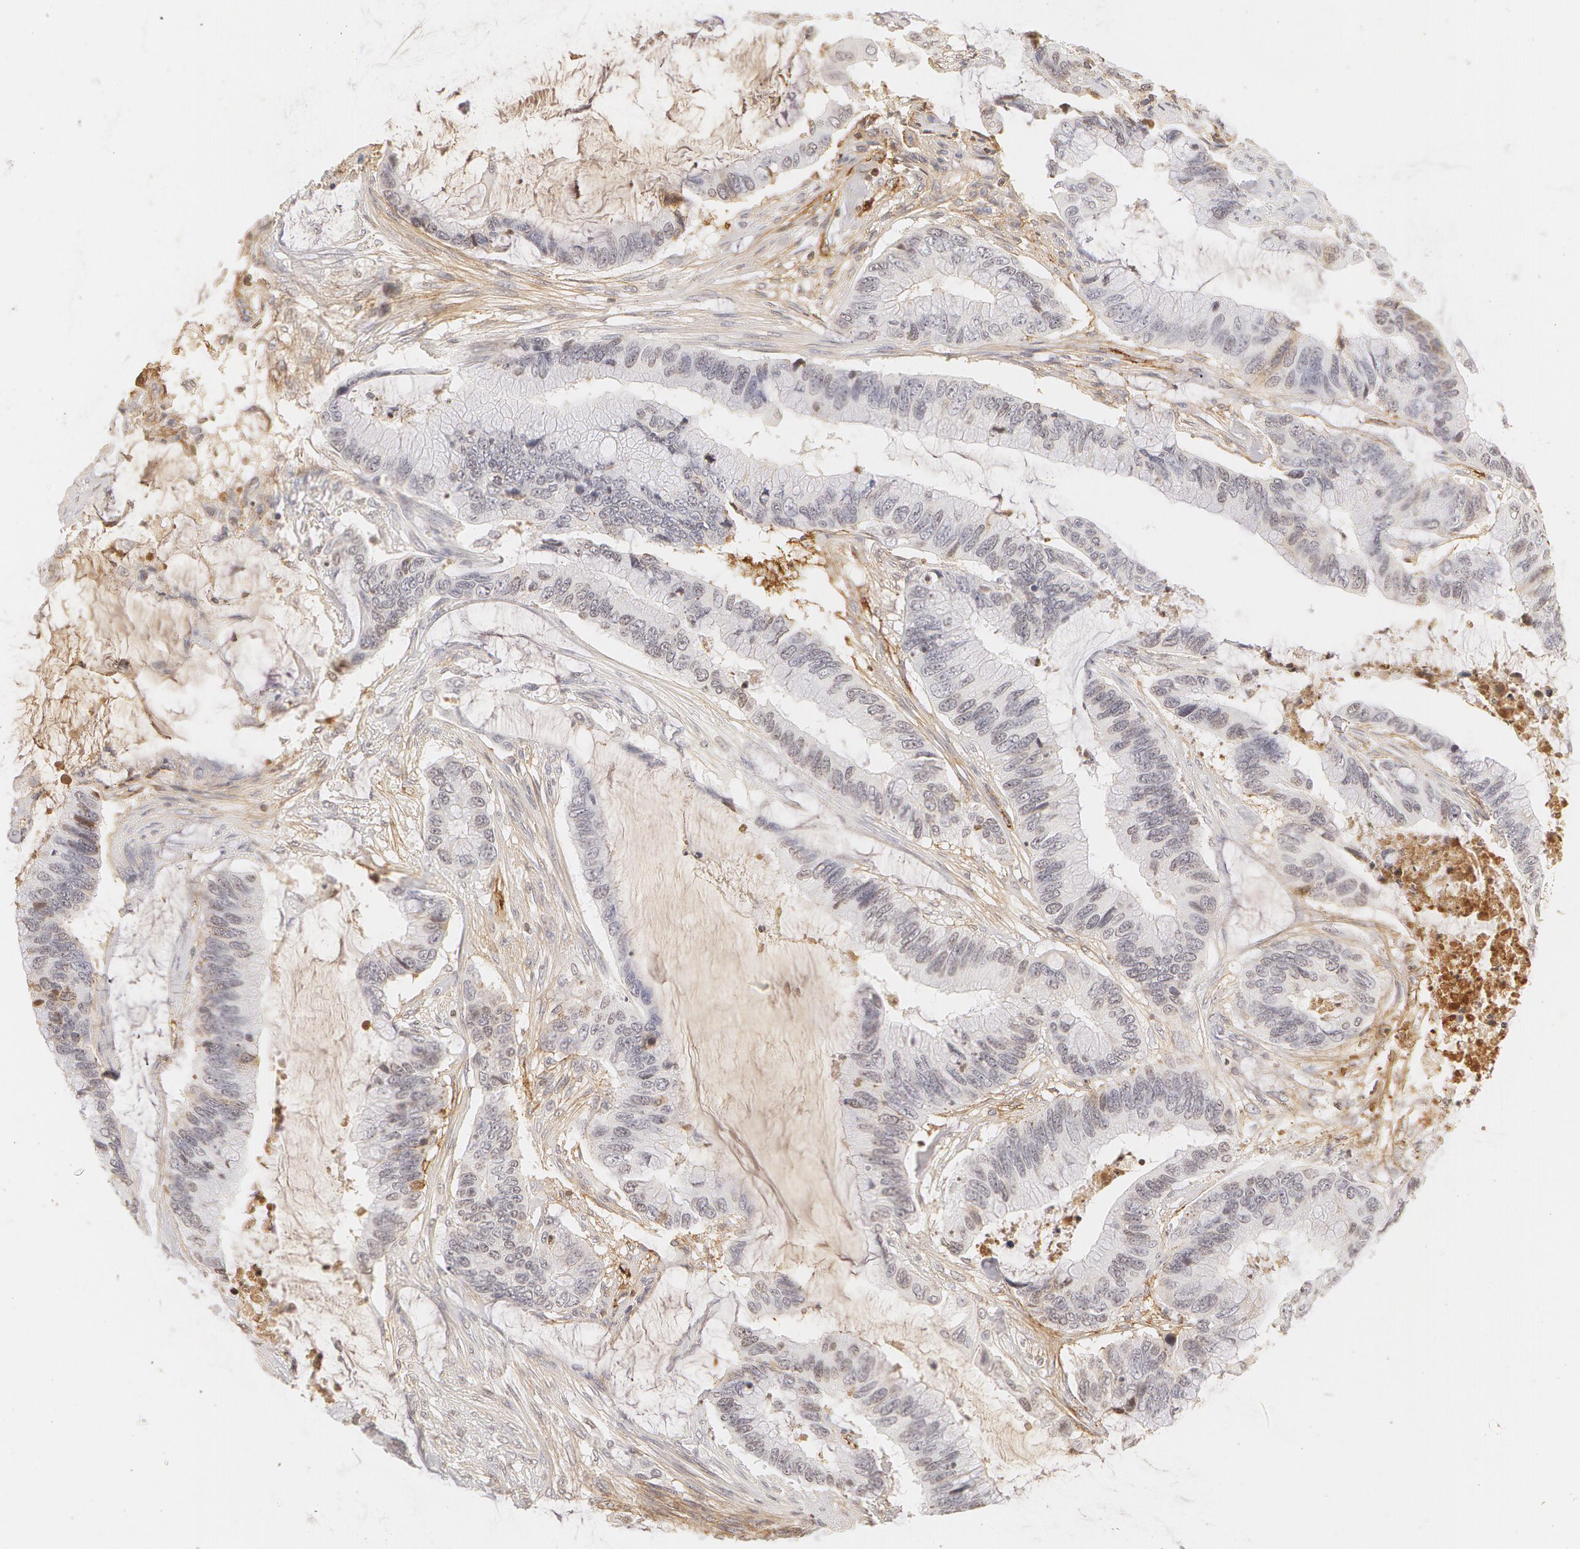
{"staining": {"intensity": "negative", "quantity": "none", "location": "none"}, "tissue": "colorectal cancer", "cell_type": "Tumor cells", "image_type": "cancer", "snomed": [{"axis": "morphology", "description": "Adenocarcinoma, NOS"}, {"axis": "topography", "description": "Rectum"}], "caption": "An immunohistochemistry image of colorectal cancer (adenocarcinoma) is shown. There is no staining in tumor cells of colorectal cancer (adenocarcinoma). (DAB IHC, high magnification).", "gene": "VWF", "patient": {"sex": "female", "age": 59}}